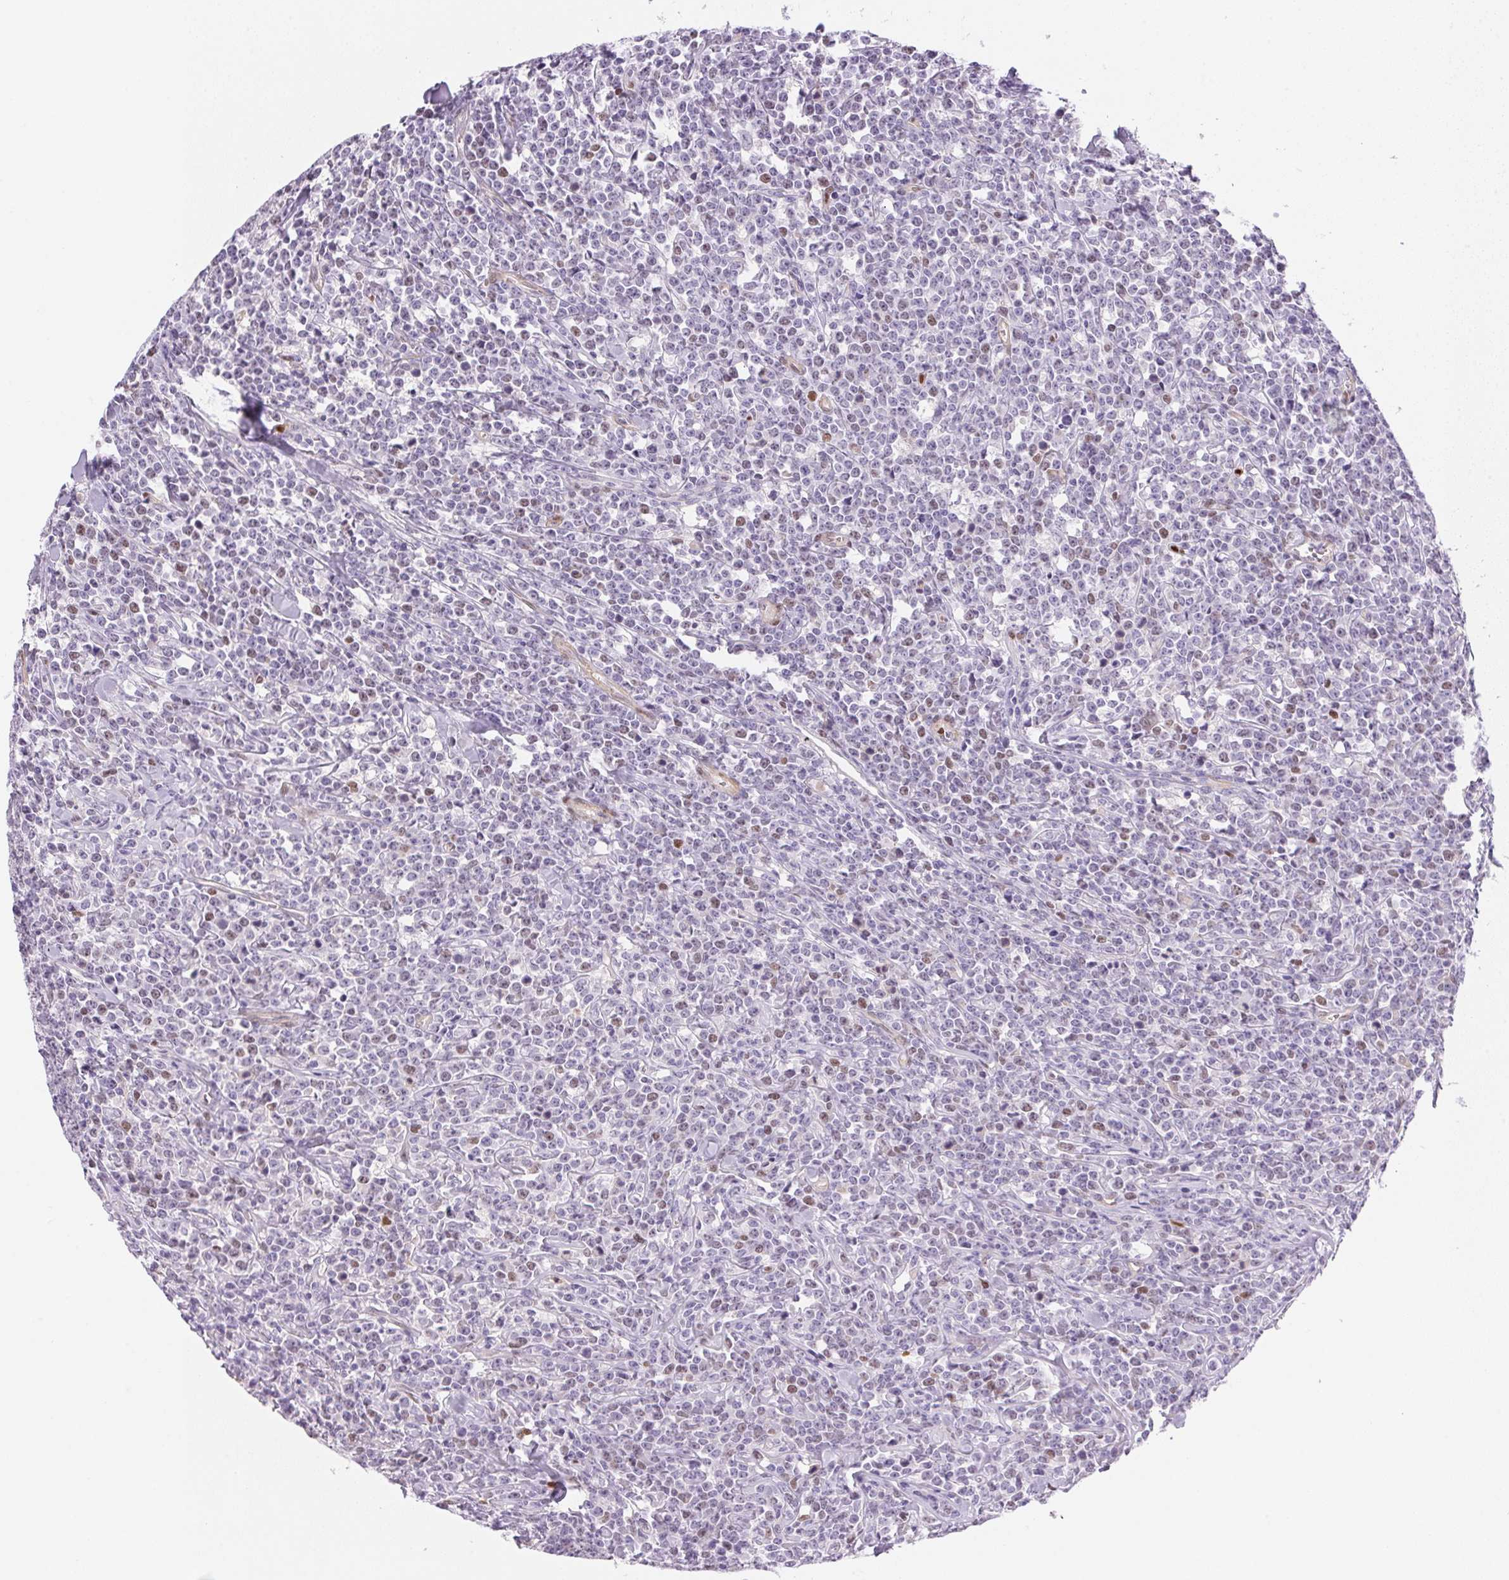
{"staining": {"intensity": "negative", "quantity": "none", "location": "none"}, "tissue": "lymphoma", "cell_type": "Tumor cells", "image_type": "cancer", "snomed": [{"axis": "morphology", "description": "Malignant lymphoma, non-Hodgkin's type, High grade"}, {"axis": "topography", "description": "Small intestine"}], "caption": "This micrograph is of malignant lymphoma, non-Hodgkin's type (high-grade) stained with immunohistochemistry (IHC) to label a protein in brown with the nuclei are counter-stained blue. There is no staining in tumor cells. Nuclei are stained in blue.", "gene": "SMTN", "patient": {"sex": "female", "age": 56}}